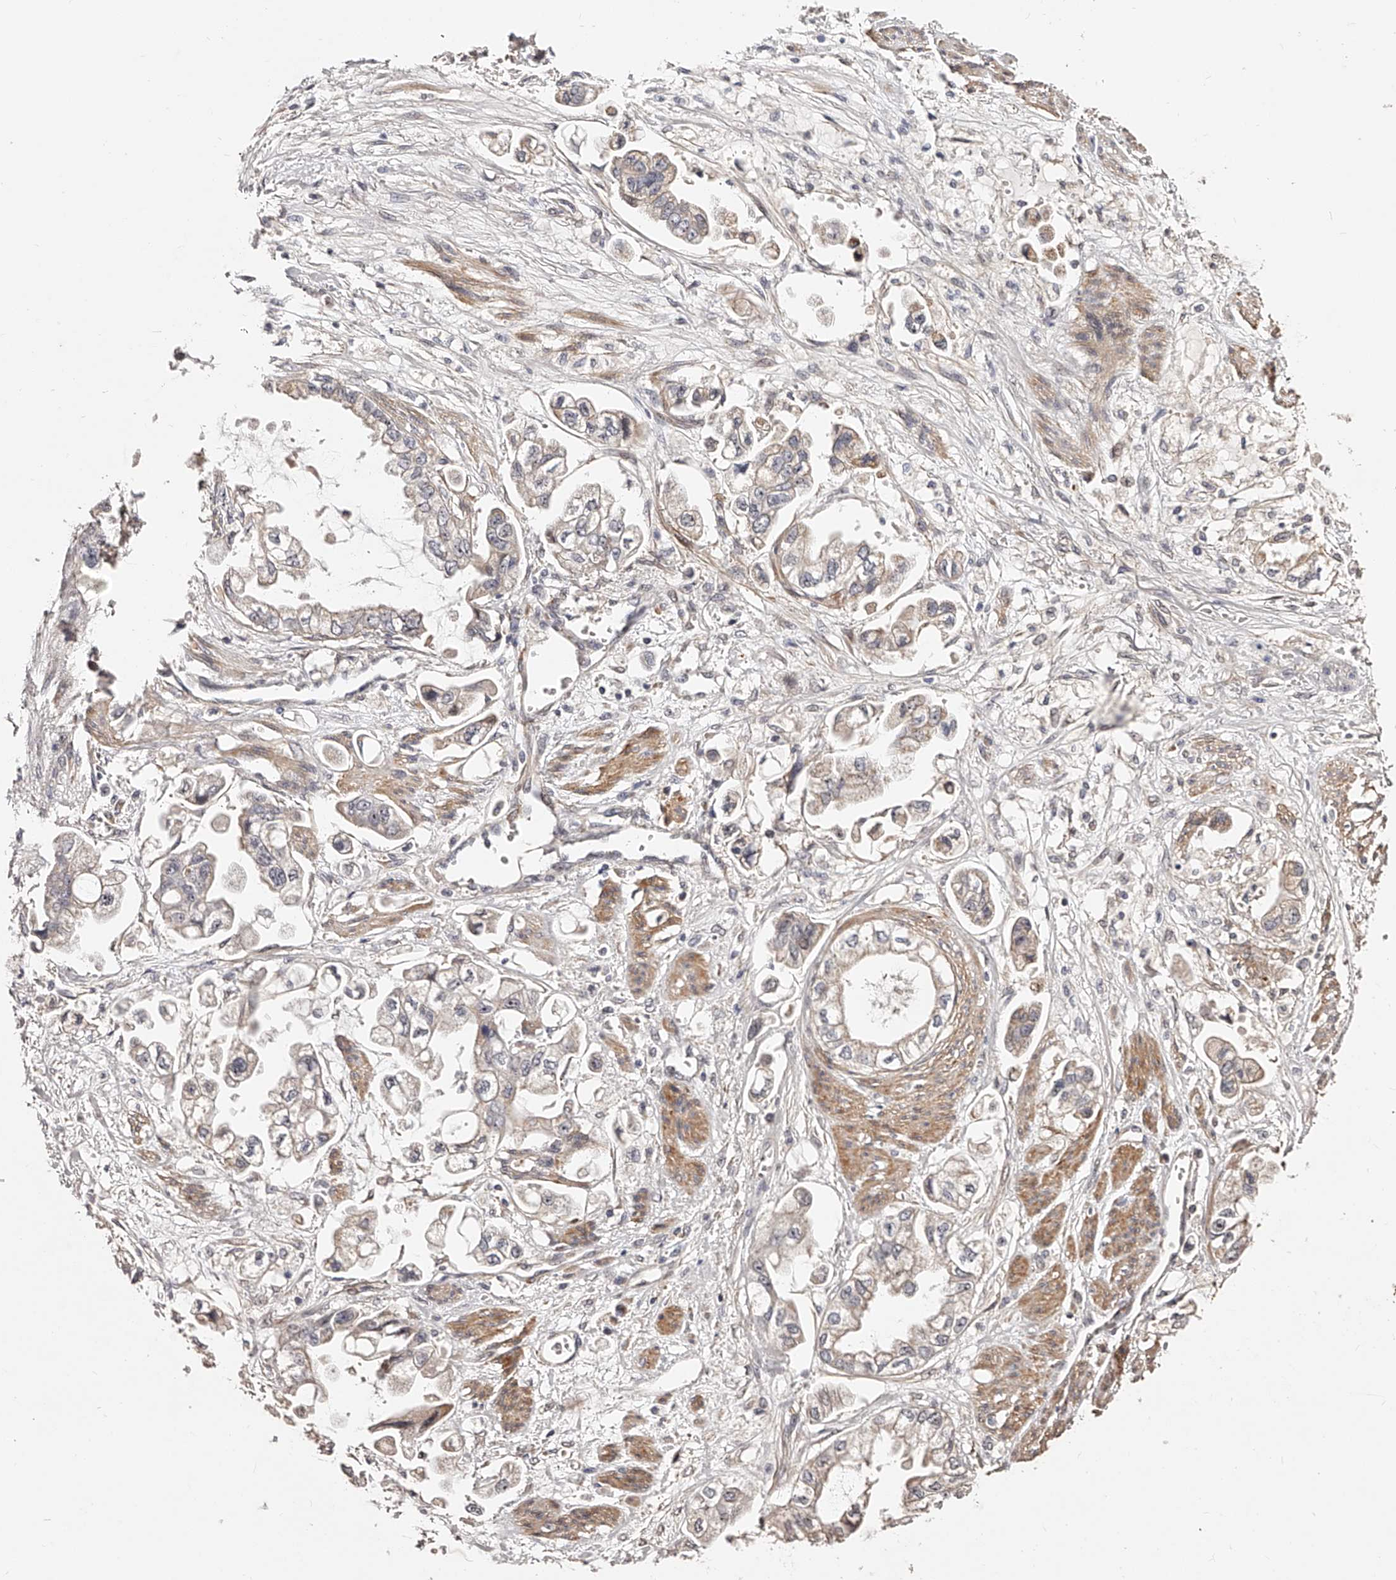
{"staining": {"intensity": "weak", "quantity": "25%-75%", "location": "cytoplasmic/membranous"}, "tissue": "stomach cancer", "cell_type": "Tumor cells", "image_type": "cancer", "snomed": [{"axis": "morphology", "description": "Adenocarcinoma, NOS"}, {"axis": "topography", "description": "Stomach"}], "caption": "This histopathology image displays immunohistochemistry staining of stomach cancer (adenocarcinoma), with low weak cytoplasmic/membranous positivity in about 25%-75% of tumor cells.", "gene": "ZNF502", "patient": {"sex": "male", "age": 62}}